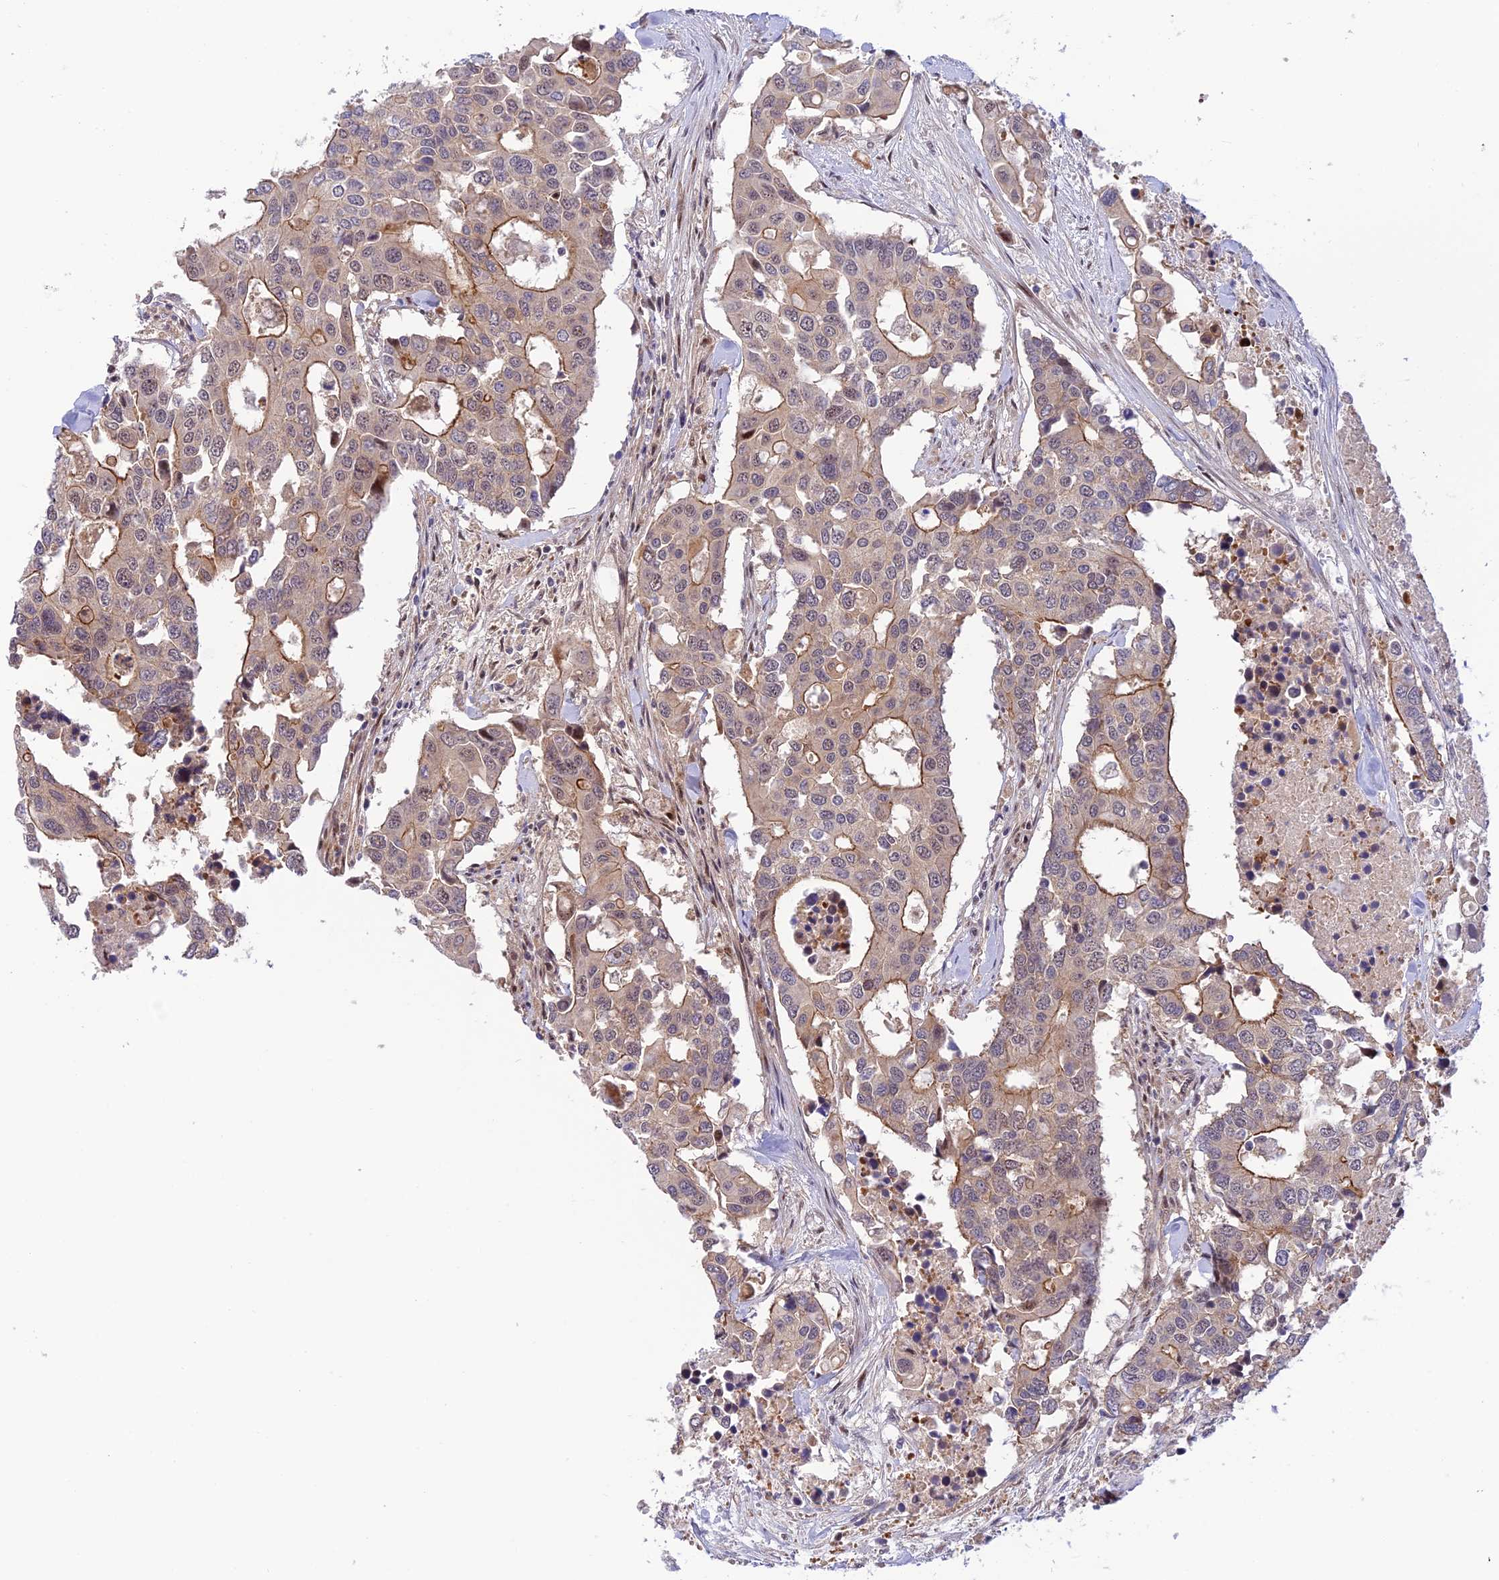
{"staining": {"intensity": "moderate", "quantity": "25%-75%", "location": "cytoplasmic/membranous"}, "tissue": "colorectal cancer", "cell_type": "Tumor cells", "image_type": "cancer", "snomed": [{"axis": "morphology", "description": "Adenocarcinoma, NOS"}, {"axis": "topography", "description": "Colon"}], "caption": "The histopathology image reveals immunohistochemical staining of colorectal adenocarcinoma. There is moderate cytoplasmic/membranous expression is present in about 25%-75% of tumor cells. Nuclei are stained in blue.", "gene": "ZNF584", "patient": {"sex": "male", "age": 77}}